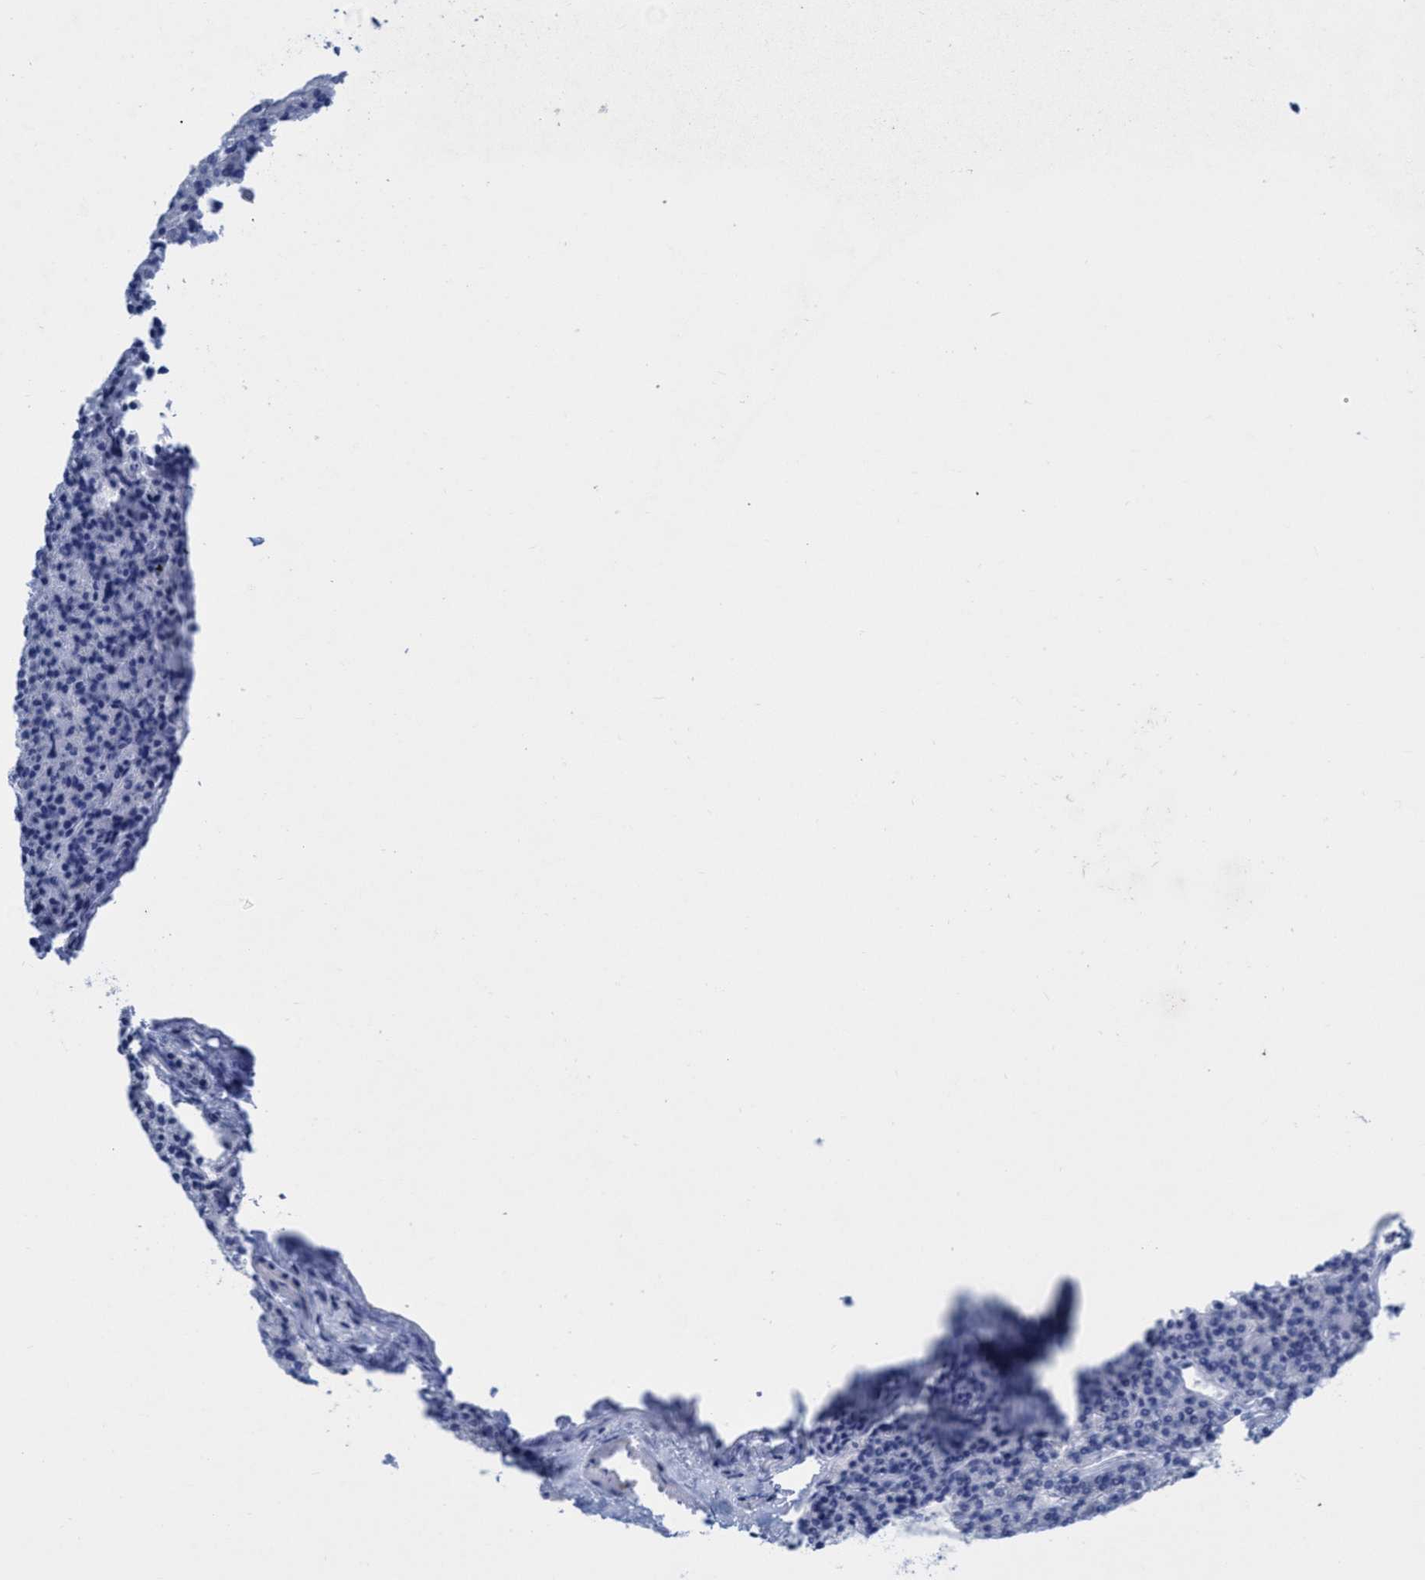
{"staining": {"intensity": "negative", "quantity": "none", "location": "none"}, "tissue": "parathyroid gland", "cell_type": "Glandular cells", "image_type": "normal", "snomed": [{"axis": "morphology", "description": "Normal tissue, NOS"}, {"axis": "morphology", "description": "Adenoma, NOS"}, {"axis": "topography", "description": "Parathyroid gland"}], "caption": "This micrograph is of normal parathyroid gland stained with immunohistochemistry to label a protein in brown with the nuclei are counter-stained blue. There is no expression in glandular cells.", "gene": "PLPPR1", "patient": {"sex": "female", "age": 57}}